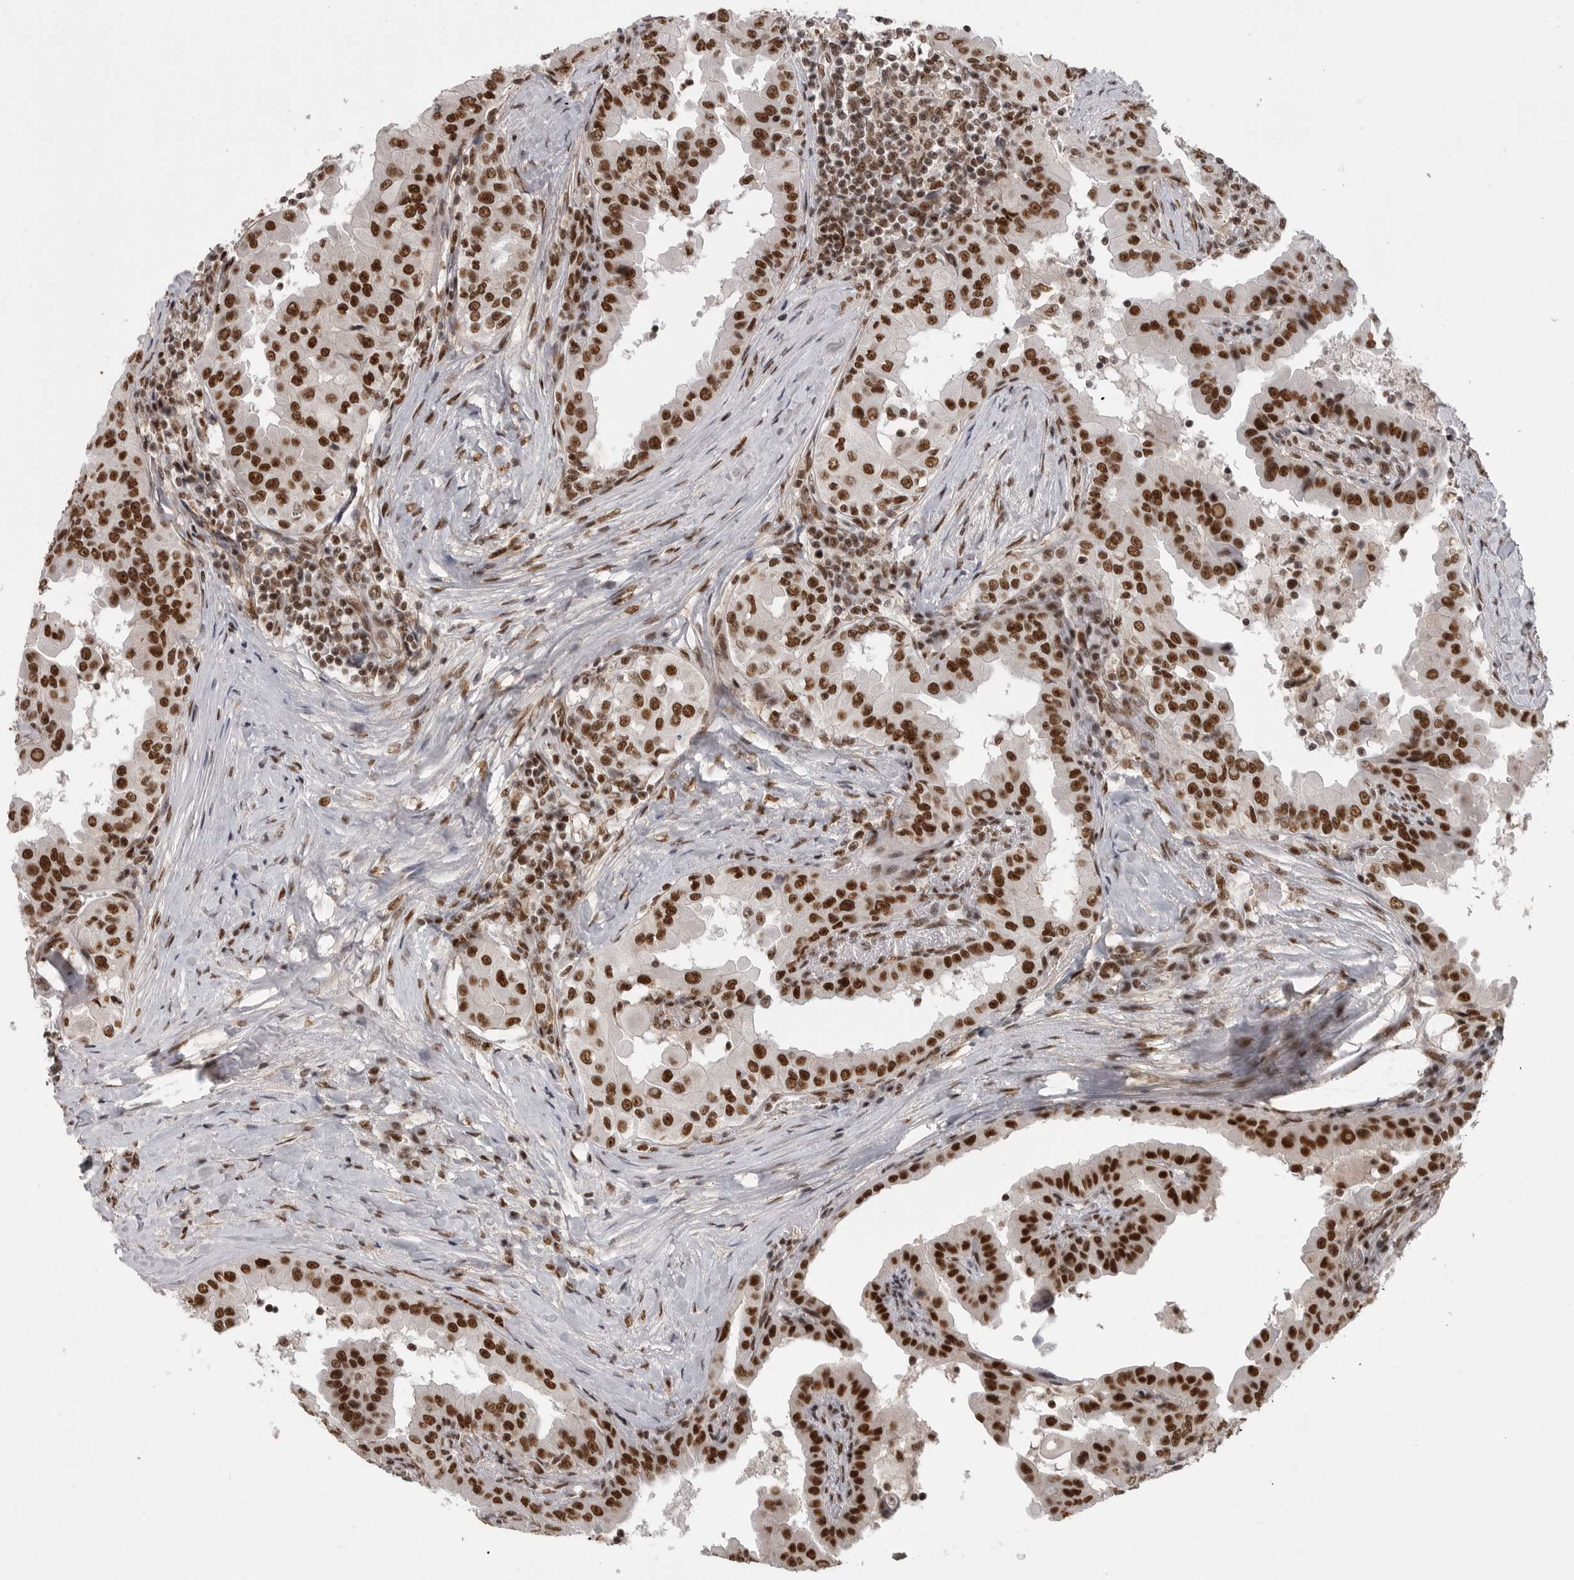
{"staining": {"intensity": "strong", "quantity": ">75%", "location": "nuclear"}, "tissue": "thyroid cancer", "cell_type": "Tumor cells", "image_type": "cancer", "snomed": [{"axis": "morphology", "description": "Papillary adenocarcinoma, NOS"}, {"axis": "topography", "description": "Thyroid gland"}], "caption": "Tumor cells reveal high levels of strong nuclear staining in about >75% of cells in human thyroid cancer (papillary adenocarcinoma).", "gene": "PPP1R8", "patient": {"sex": "male", "age": 33}}